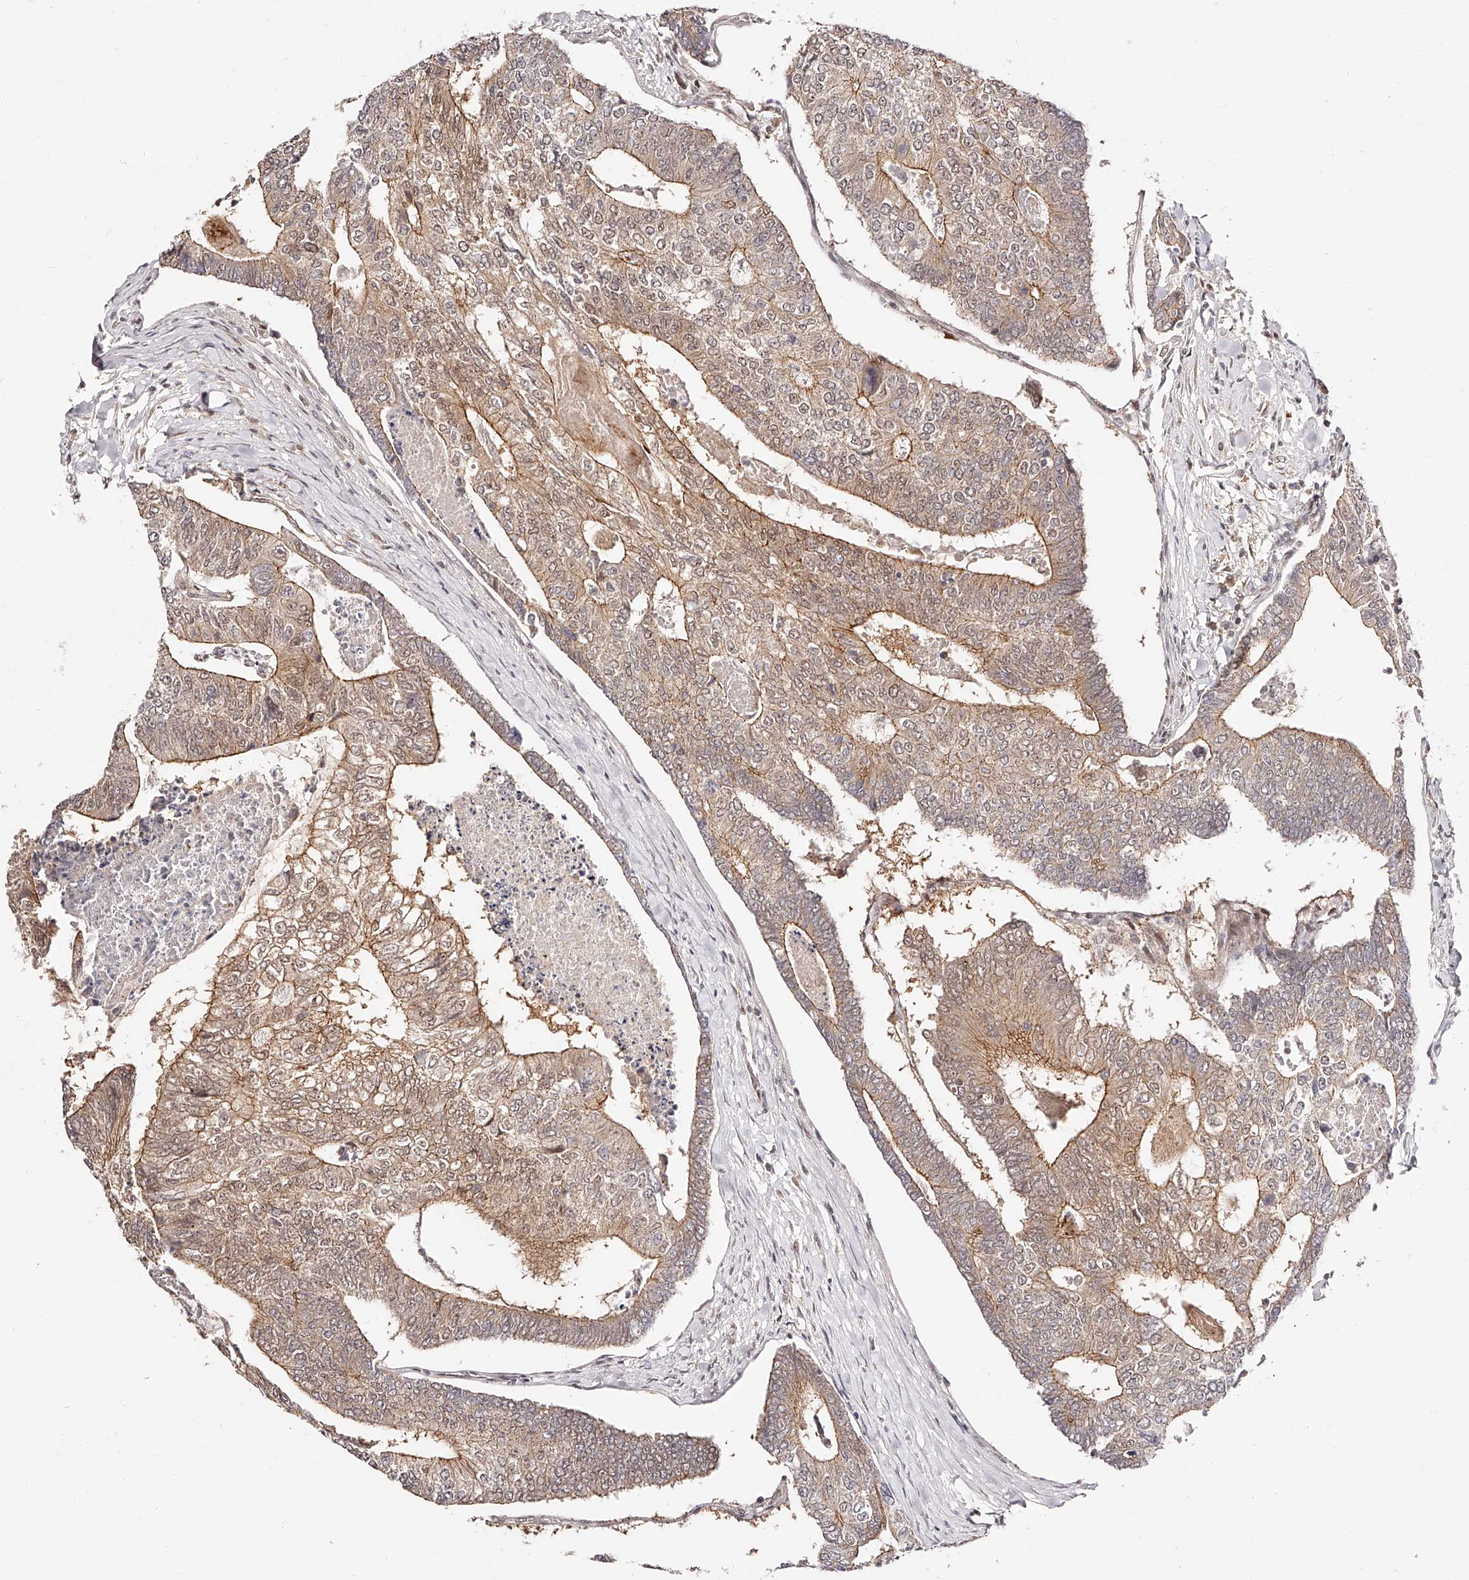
{"staining": {"intensity": "moderate", "quantity": "25%-75%", "location": "cytoplasmic/membranous,nuclear"}, "tissue": "colorectal cancer", "cell_type": "Tumor cells", "image_type": "cancer", "snomed": [{"axis": "morphology", "description": "Adenocarcinoma, NOS"}, {"axis": "topography", "description": "Colon"}], "caption": "DAB (3,3'-diaminobenzidine) immunohistochemical staining of colorectal adenocarcinoma reveals moderate cytoplasmic/membranous and nuclear protein positivity in approximately 25%-75% of tumor cells. (Brightfield microscopy of DAB IHC at high magnification).", "gene": "USF3", "patient": {"sex": "female", "age": 67}}